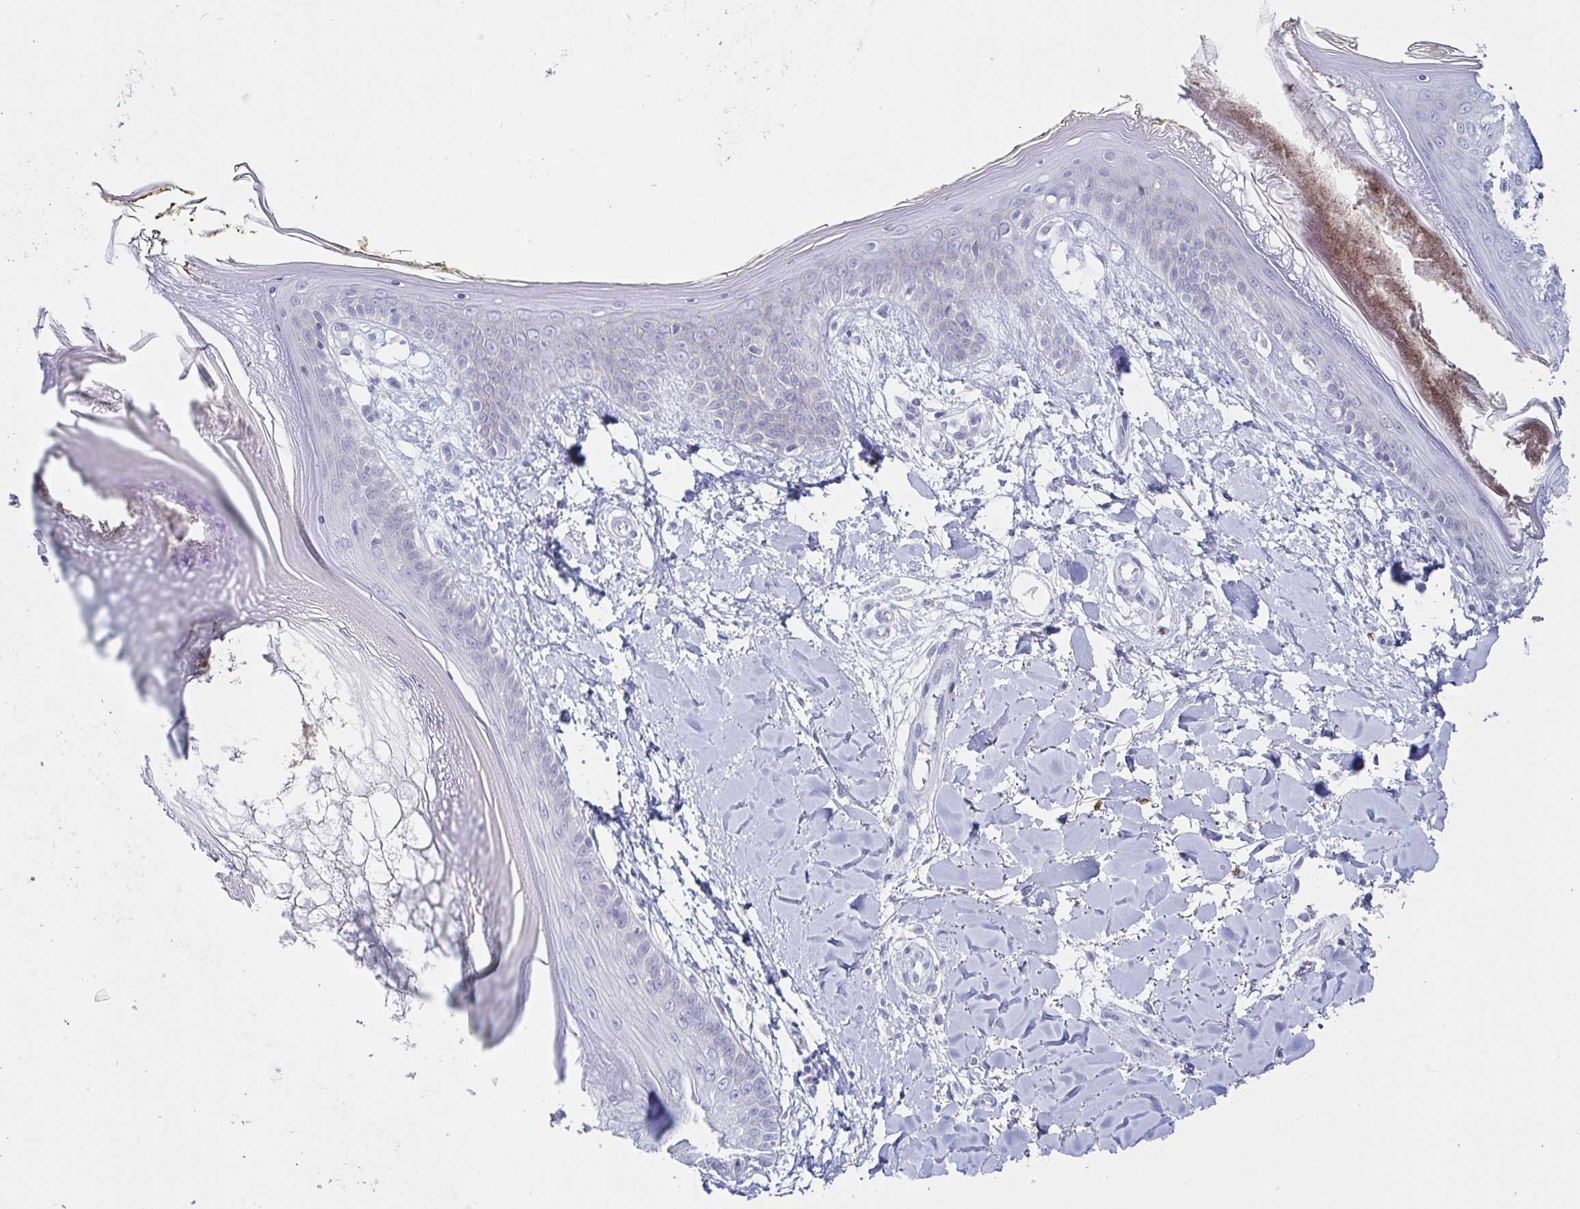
{"staining": {"intensity": "negative", "quantity": "none", "location": "none"}, "tissue": "skin", "cell_type": "Fibroblasts", "image_type": "normal", "snomed": [{"axis": "morphology", "description": "Normal tissue, NOS"}, {"axis": "topography", "description": "Skin"}], "caption": "This is a image of immunohistochemistry (IHC) staining of unremarkable skin, which shows no staining in fibroblasts.", "gene": "OR10K1", "patient": {"sex": "female", "age": 34}}